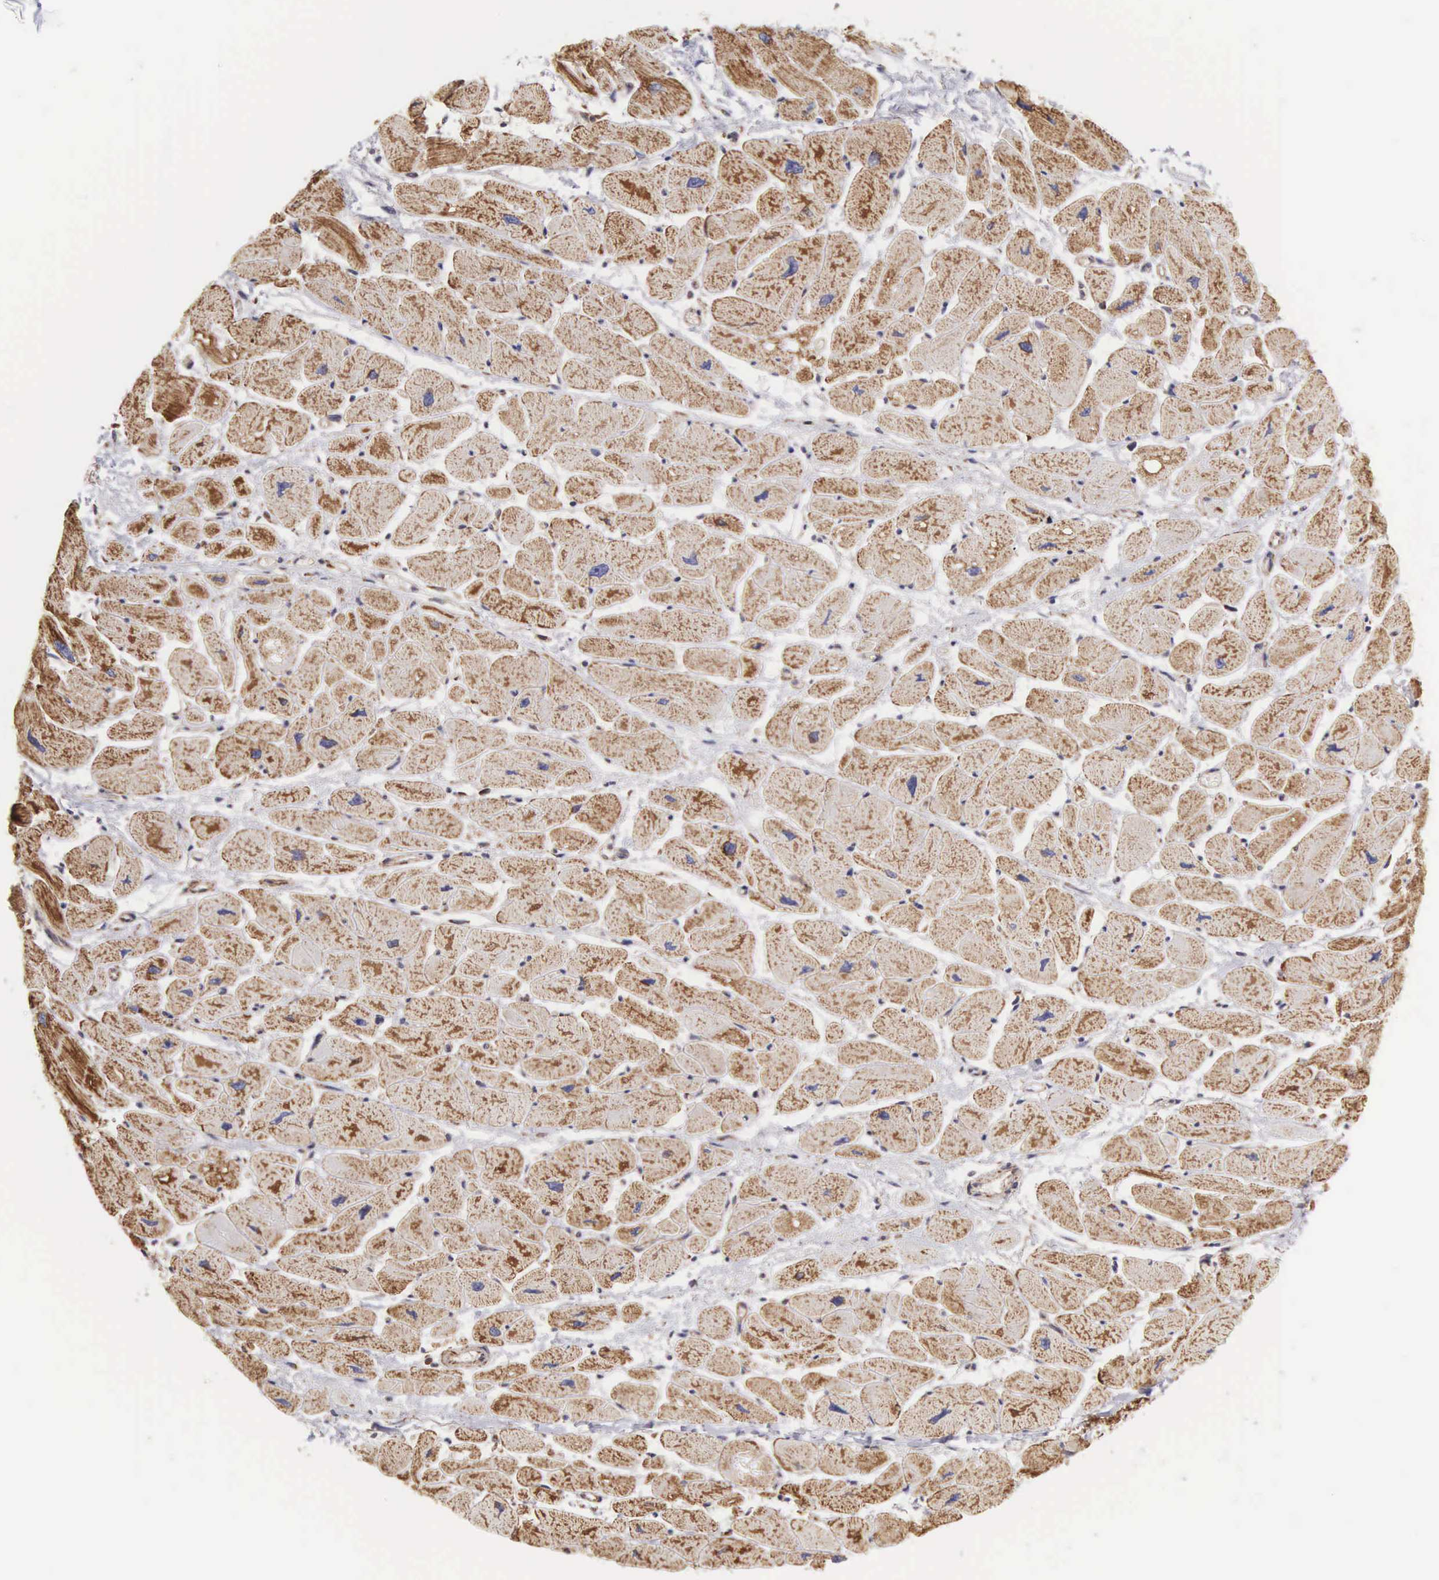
{"staining": {"intensity": "strong", "quantity": ">75%", "location": "cytoplasmic/membranous"}, "tissue": "heart muscle", "cell_type": "Cardiomyocytes", "image_type": "normal", "snomed": [{"axis": "morphology", "description": "Normal tissue, NOS"}, {"axis": "topography", "description": "Heart"}], "caption": "Protein staining reveals strong cytoplasmic/membranous positivity in about >75% of cardiomyocytes in normal heart muscle.", "gene": "DHRS1", "patient": {"sex": "female", "age": 54}}